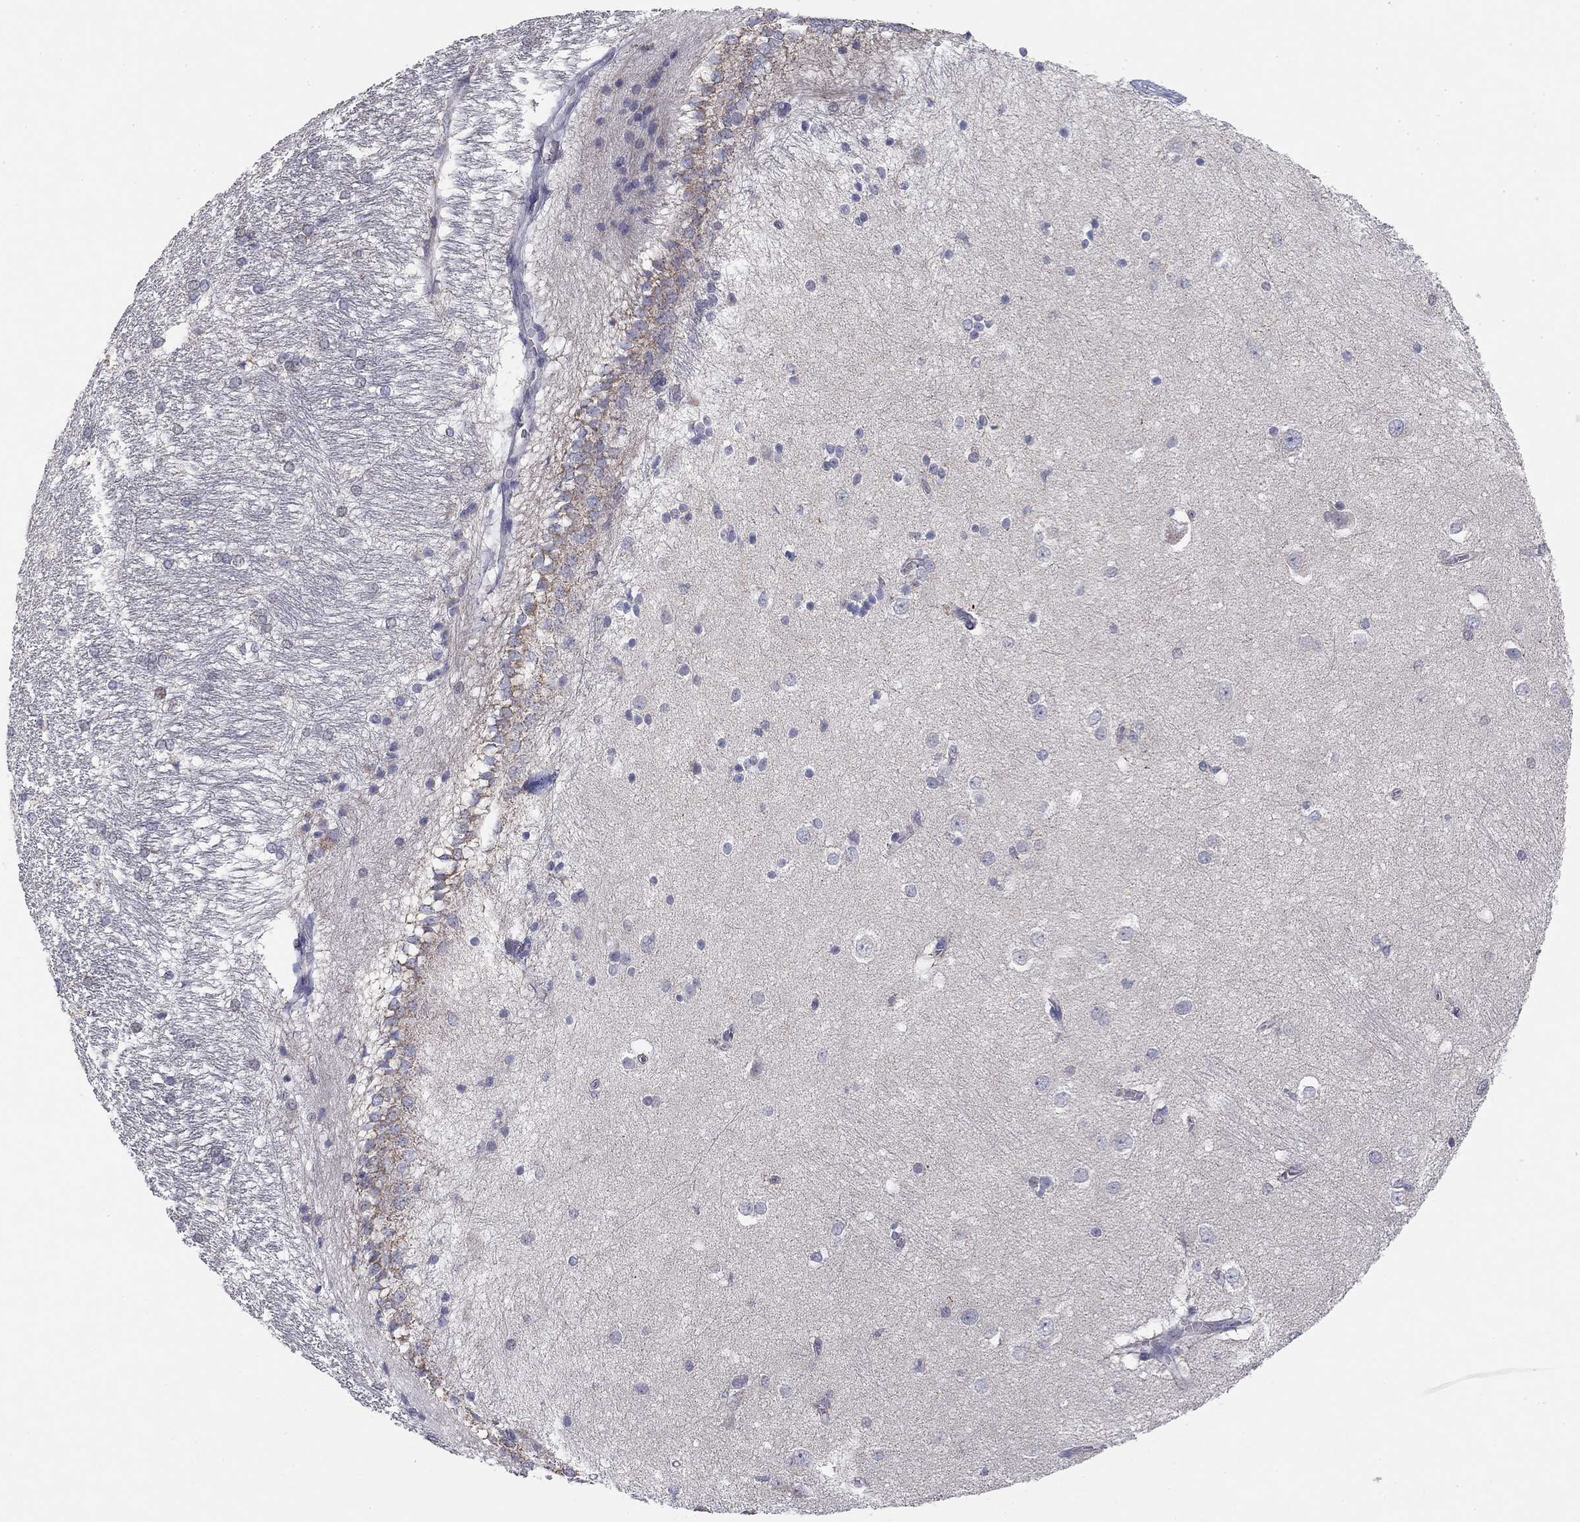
{"staining": {"intensity": "negative", "quantity": "none", "location": "none"}, "tissue": "hippocampus", "cell_type": "Glial cells", "image_type": "normal", "snomed": [{"axis": "morphology", "description": "Normal tissue, NOS"}, {"axis": "topography", "description": "Cerebral cortex"}, {"axis": "topography", "description": "Hippocampus"}], "caption": "The histopathology image demonstrates no staining of glial cells in unremarkable hippocampus. (DAB (3,3'-diaminobenzidine) immunohistochemistry visualized using brightfield microscopy, high magnification).", "gene": "SLC2A9", "patient": {"sex": "female", "age": 19}}